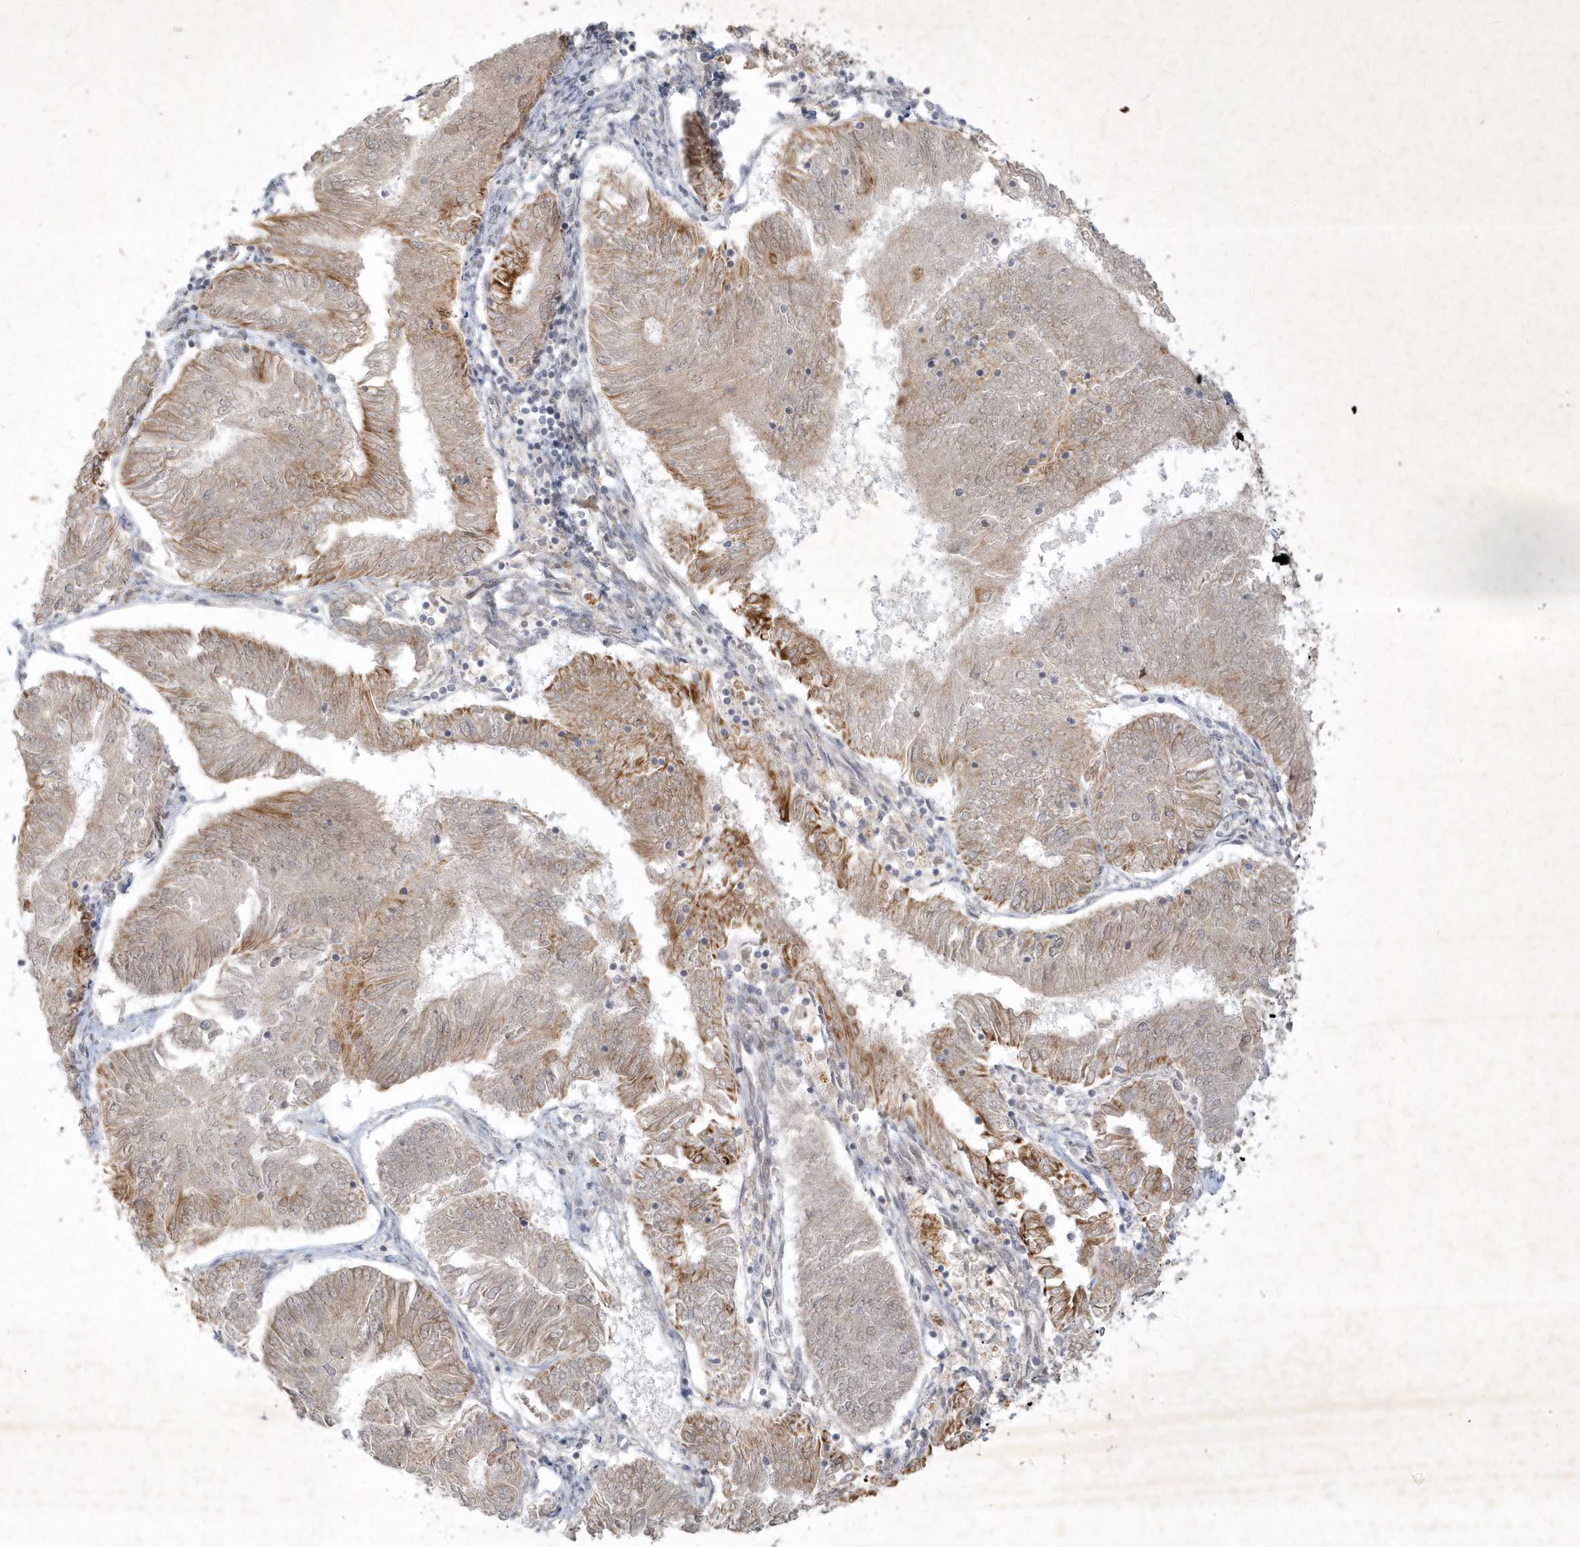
{"staining": {"intensity": "moderate", "quantity": "<25%", "location": "cytoplasmic/membranous"}, "tissue": "endometrial cancer", "cell_type": "Tumor cells", "image_type": "cancer", "snomed": [{"axis": "morphology", "description": "Adenocarcinoma, NOS"}, {"axis": "topography", "description": "Endometrium"}], "caption": "Tumor cells show low levels of moderate cytoplasmic/membranous expression in approximately <25% of cells in human adenocarcinoma (endometrial).", "gene": "BOD1", "patient": {"sex": "female", "age": 58}}